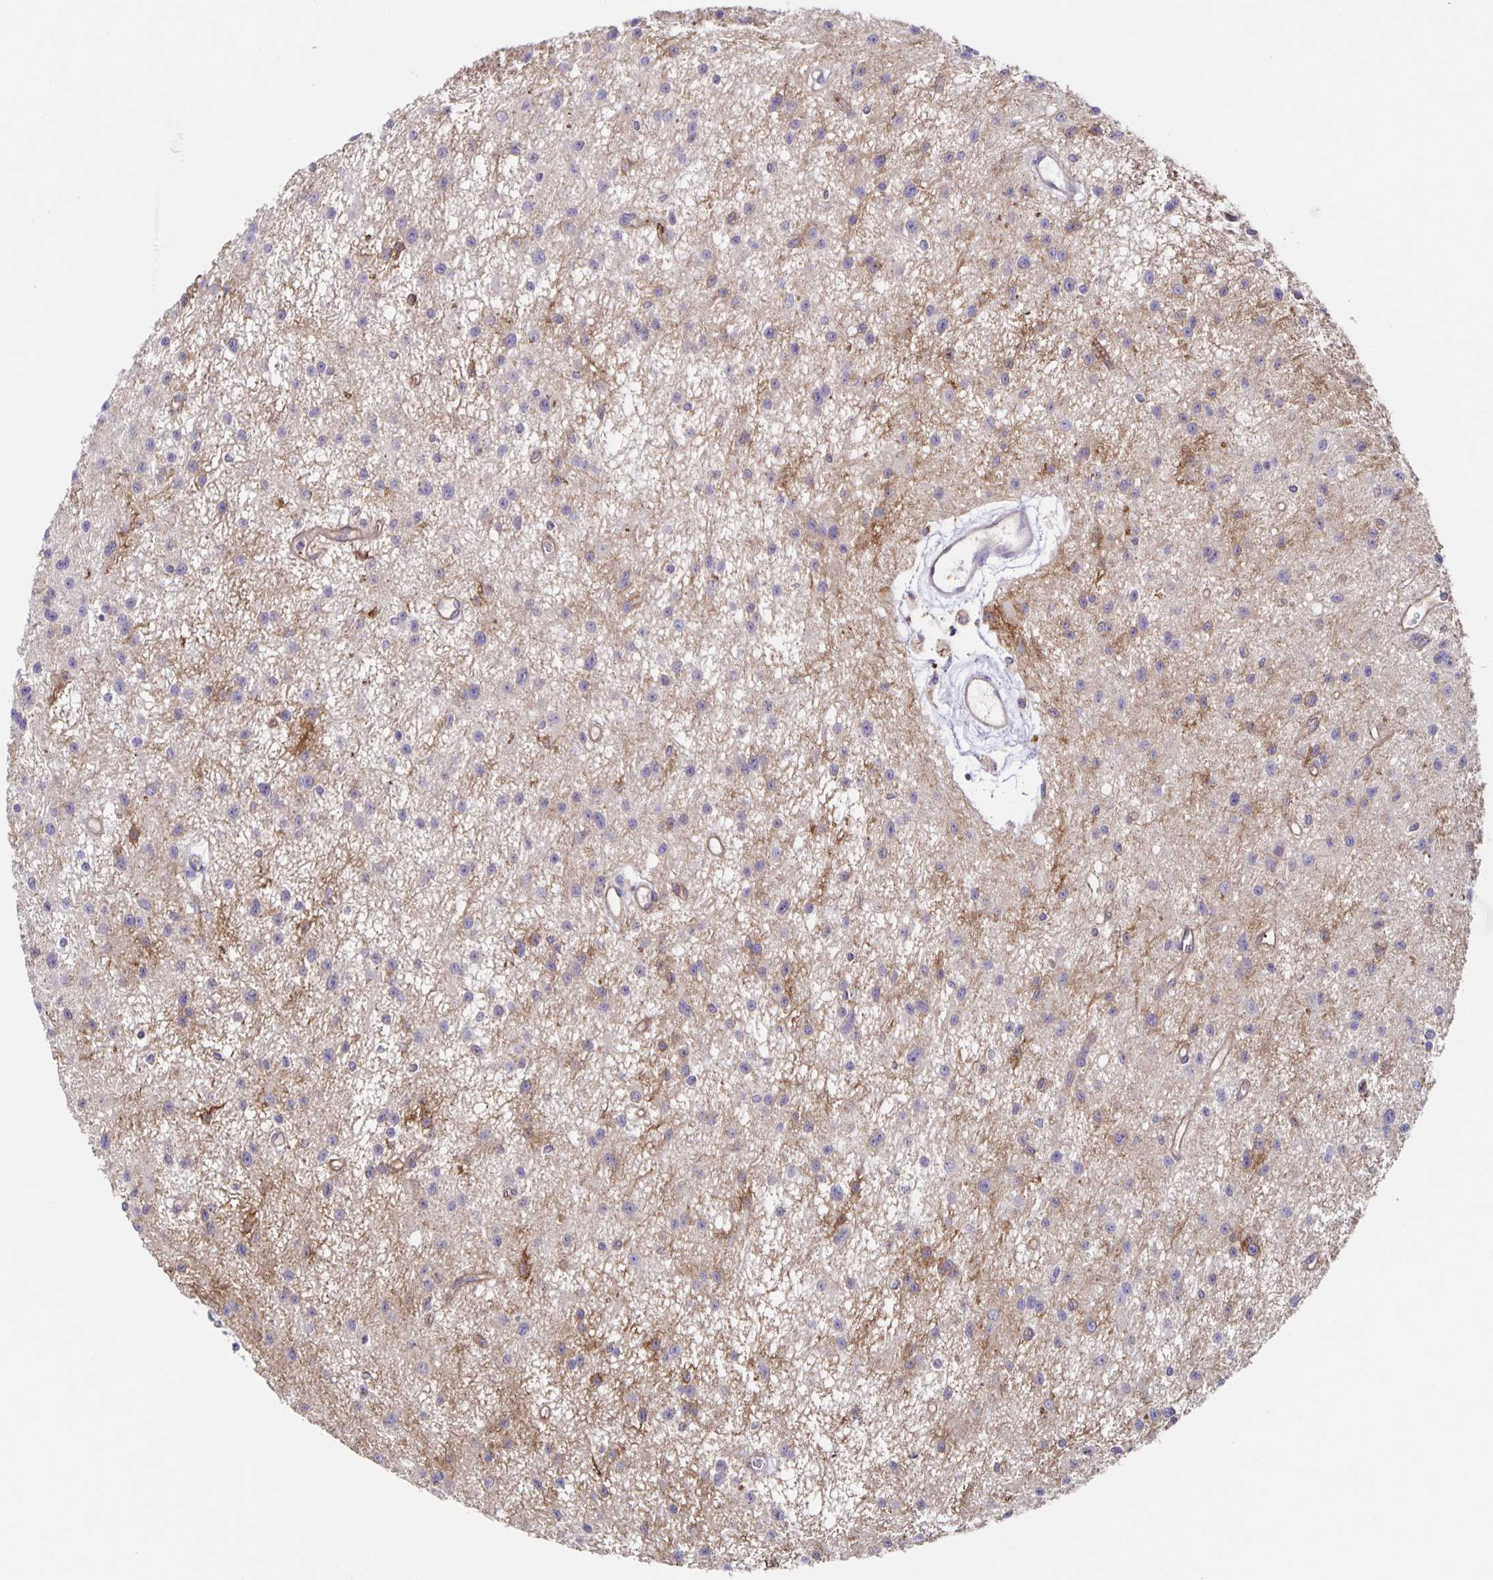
{"staining": {"intensity": "negative", "quantity": "none", "location": "none"}, "tissue": "glioma", "cell_type": "Tumor cells", "image_type": "cancer", "snomed": [{"axis": "morphology", "description": "Glioma, malignant, Low grade"}, {"axis": "topography", "description": "Brain"}], "caption": "Image shows no significant protein expression in tumor cells of malignant low-grade glioma. (DAB (3,3'-diaminobenzidine) IHC with hematoxylin counter stain).", "gene": "ITGA2", "patient": {"sex": "male", "age": 43}}